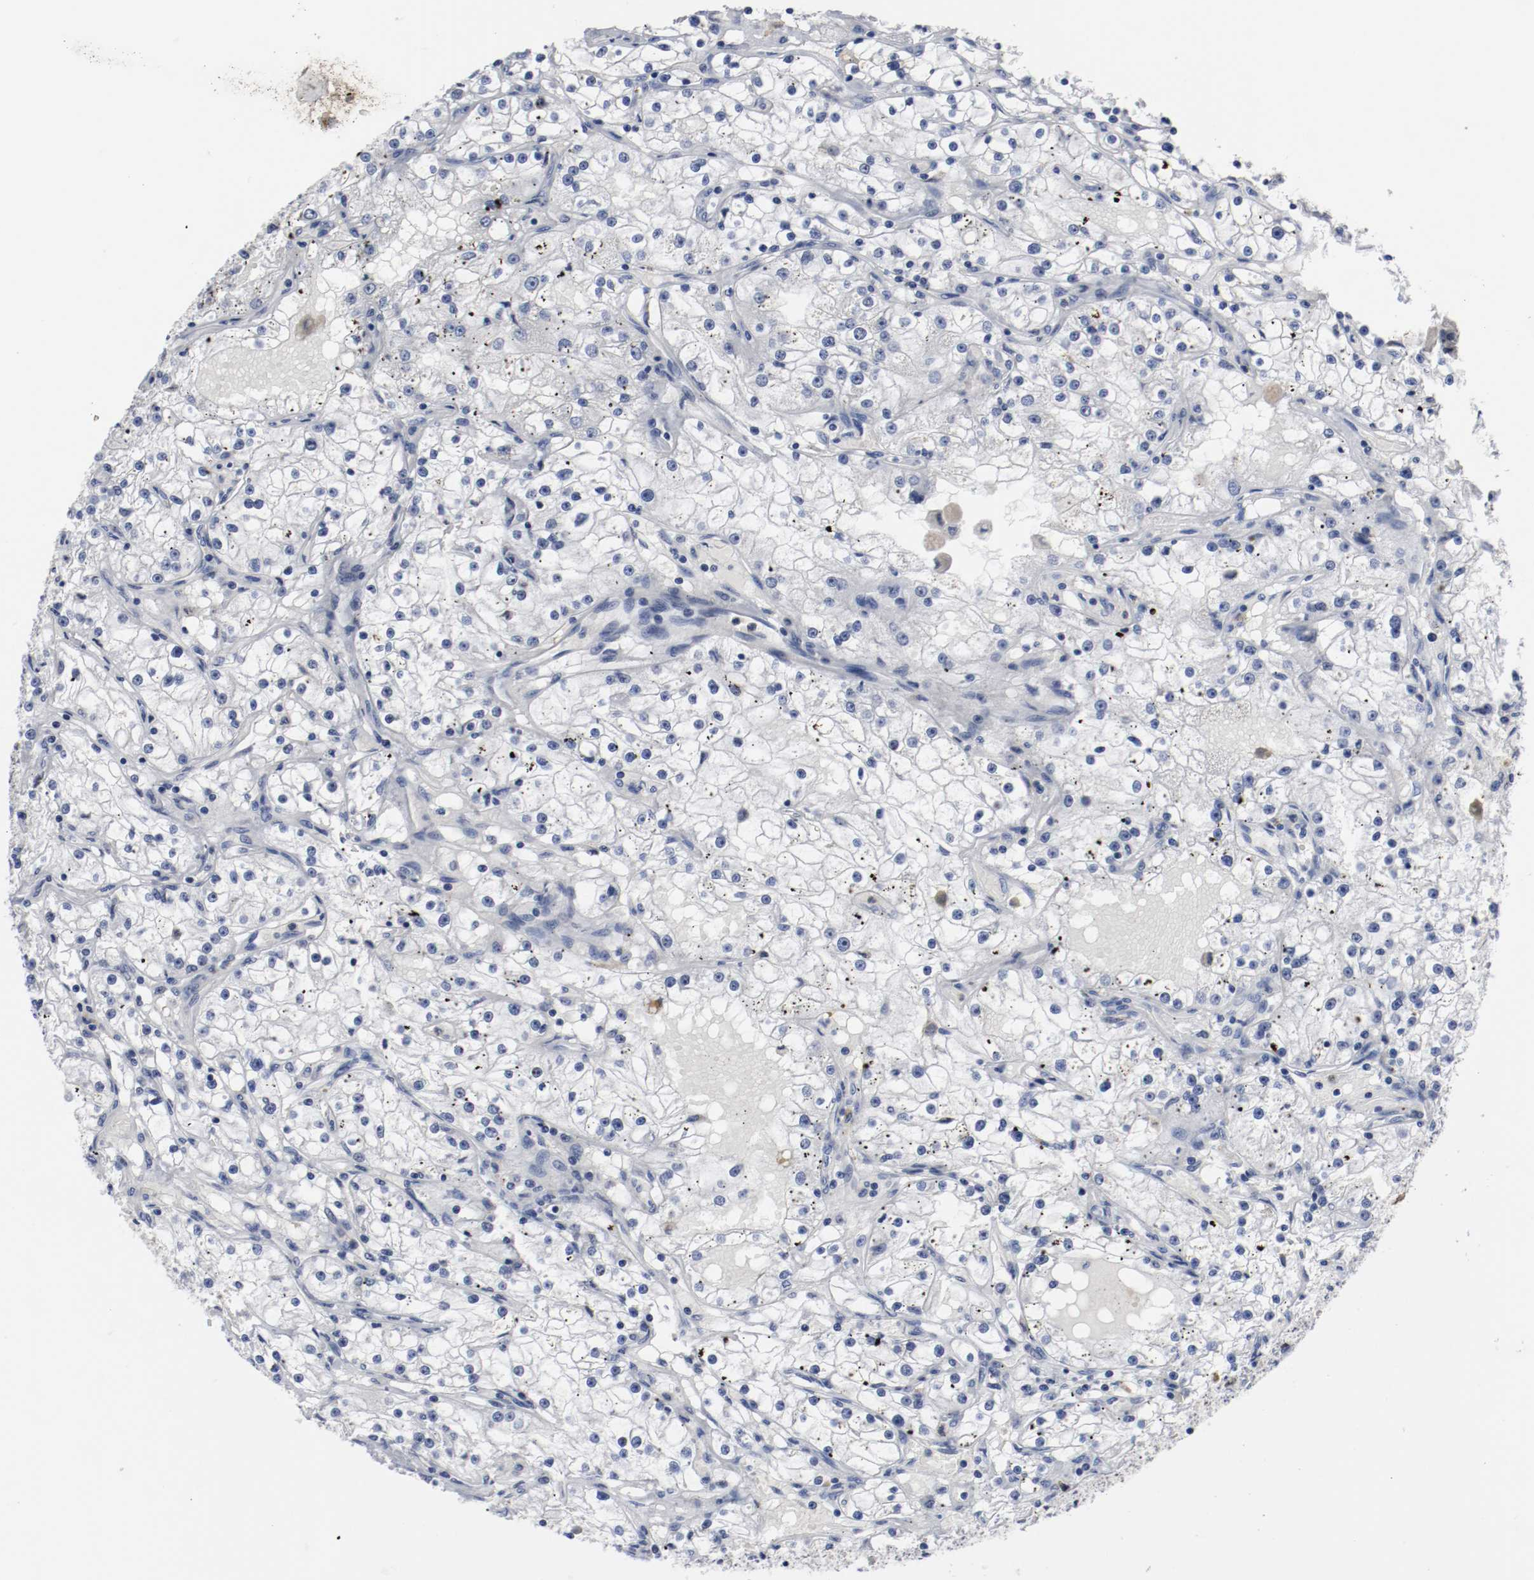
{"staining": {"intensity": "negative", "quantity": "none", "location": "none"}, "tissue": "renal cancer", "cell_type": "Tumor cells", "image_type": "cancer", "snomed": [{"axis": "morphology", "description": "Adenocarcinoma, NOS"}, {"axis": "topography", "description": "Kidney"}], "caption": "This is an IHC micrograph of human renal adenocarcinoma. There is no positivity in tumor cells.", "gene": "MCM6", "patient": {"sex": "male", "age": 56}}